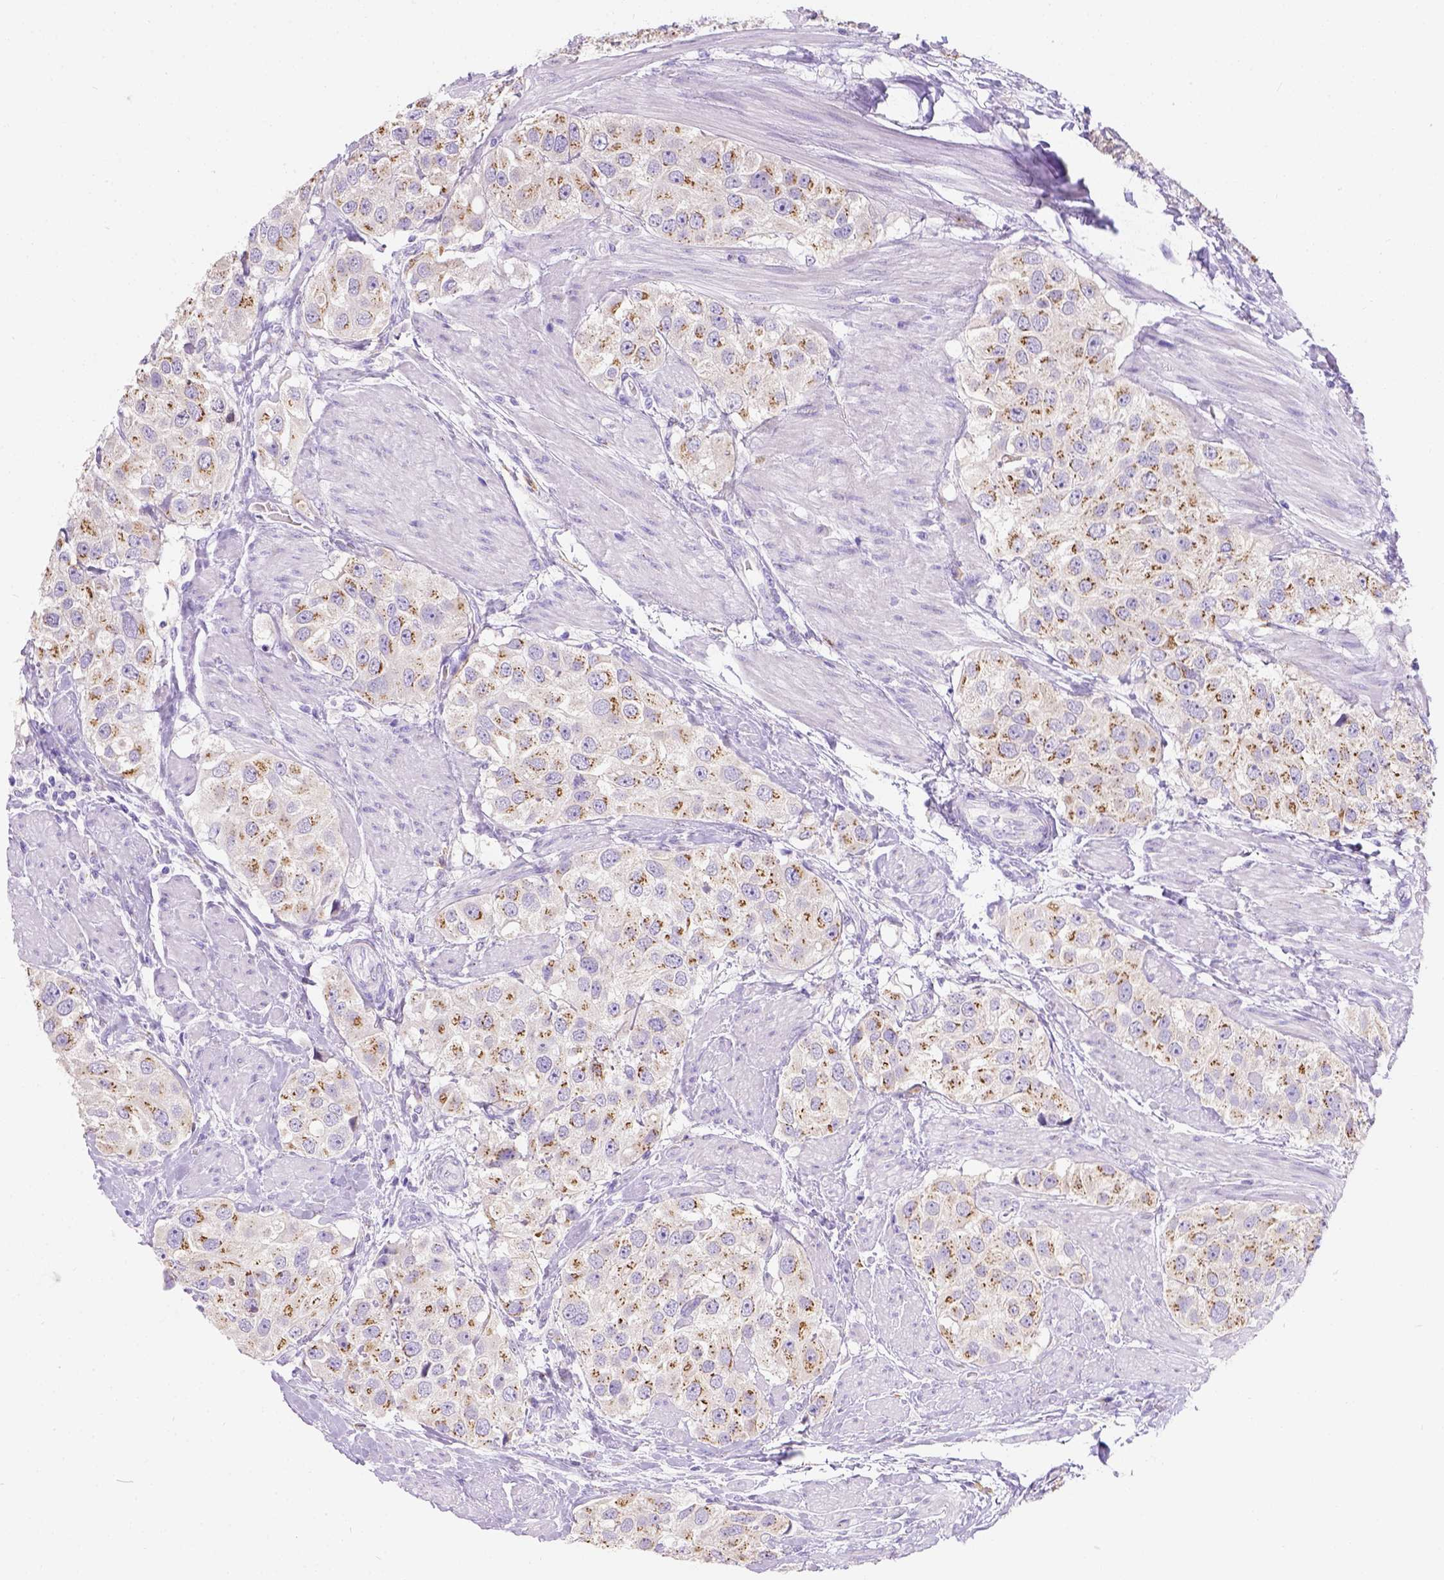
{"staining": {"intensity": "moderate", "quantity": ">75%", "location": "cytoplasmic/membranous"}, "tissue": "urothelial cancer", "cell_type": "Tumor cells", "image_type": "cancer", "snomed": [{"axis": "morphology", "description": "Urothelial carcinoma, High grade"}, {"axis": "topography", "description": "Urinary bladder"}], "caption": "A high-resolution photomicrograph shows immunohistochemistry staining of high-grade urothelial carcinoma, which demonstrates moderate cytoplasmic/membranous positivity in approximately >75% of tumor cells.", "gene": "PHF7", "patient": {"sex": "female", "age": 64}}